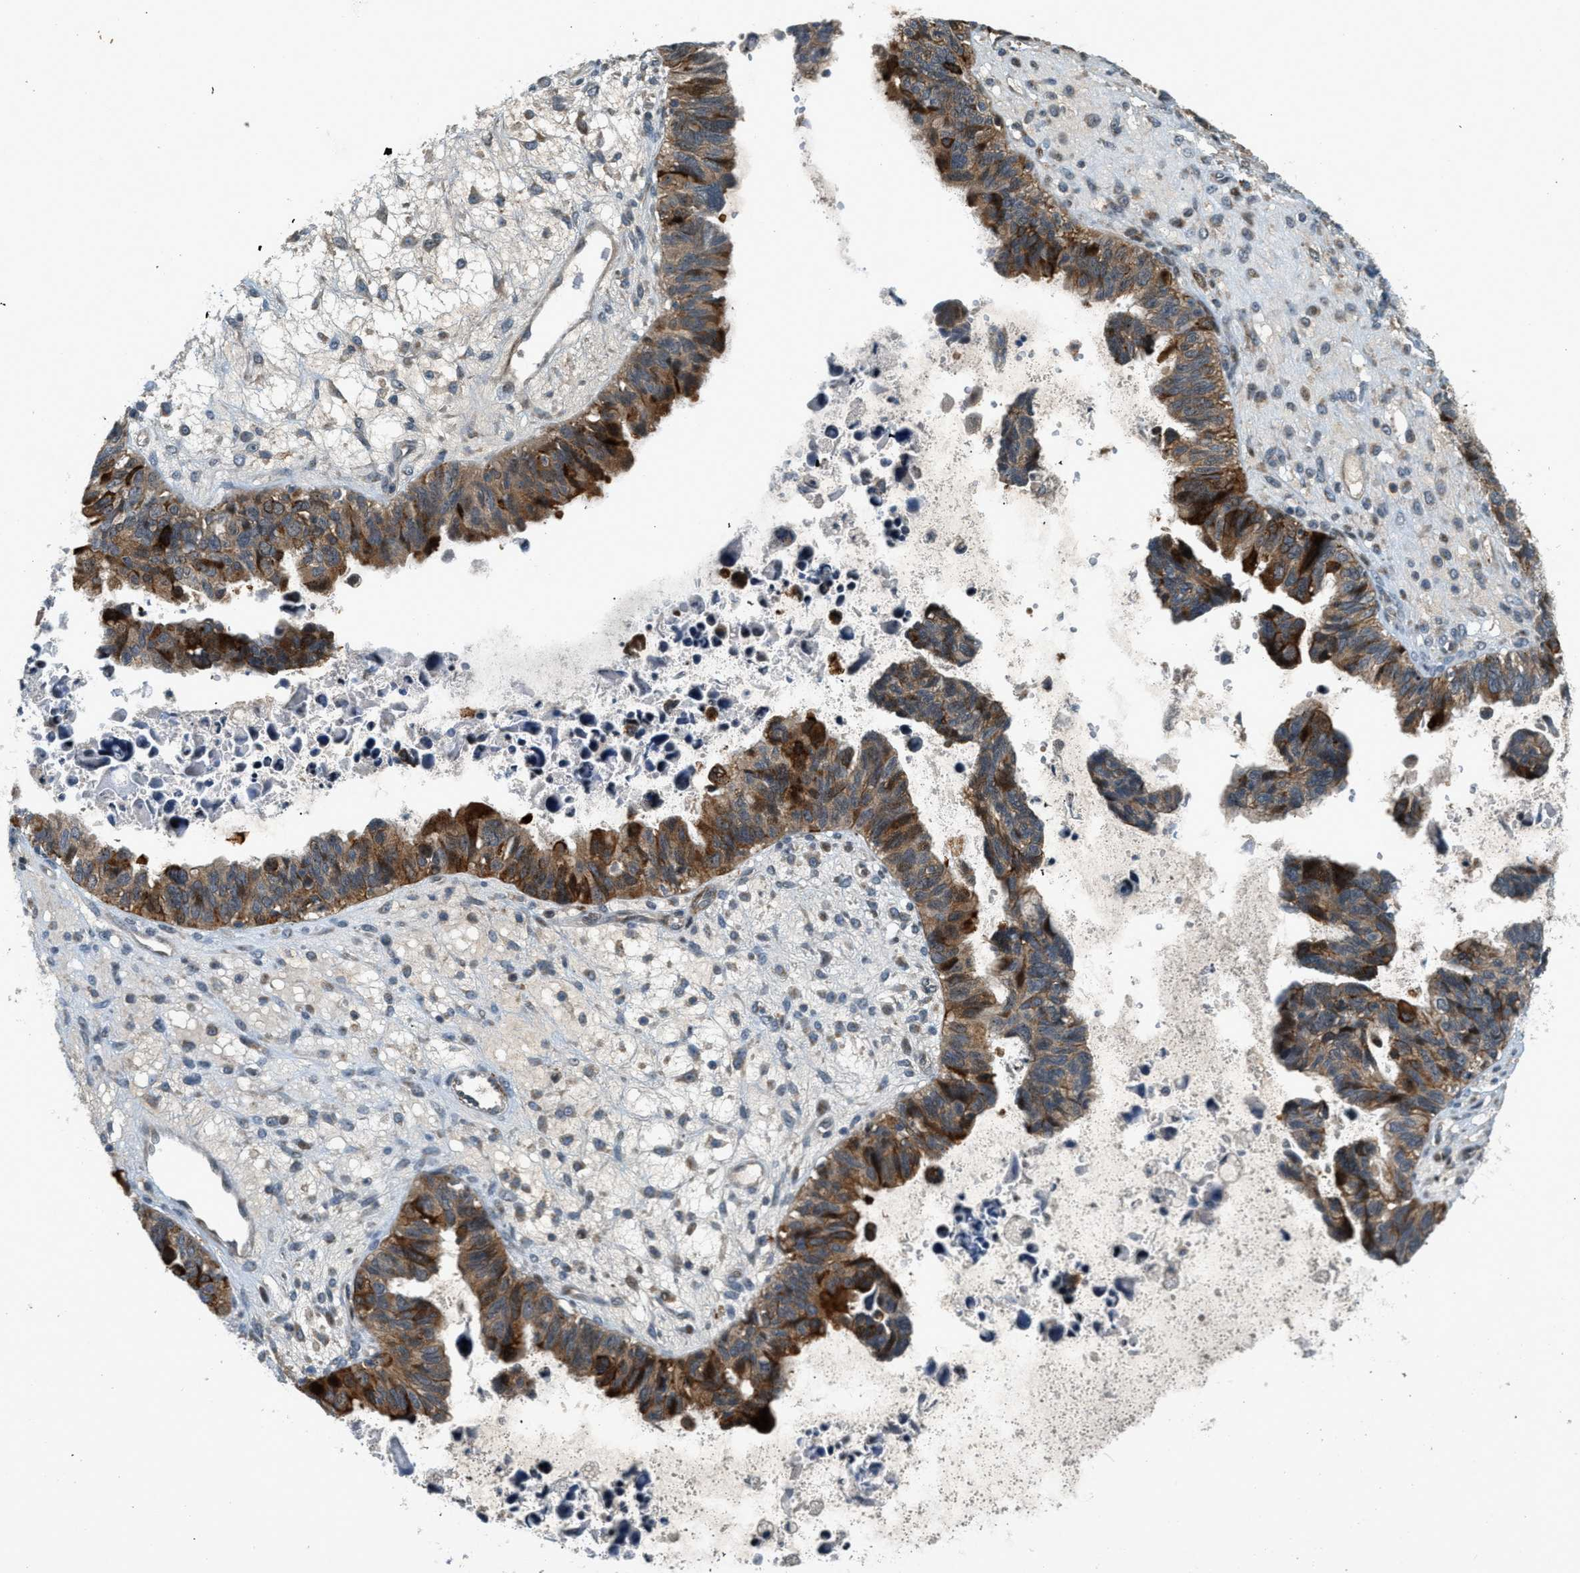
{"staining": {"intensity": "strong", "quantity": ">75%", "location": "cytoplasmic/membranous"}, "tissue": "ovarian cancer", "cell_type": "Tumor cells", "image_type": "cancer", "snomed": [{"axis": "morphology", "description": "Cystadenocarcinoma, serous, NOS"}, {"axis": "topography", "description": "Ovary"}], "caption": "Ovarian cancer (serous cystadenocarcinoma) was stained to show a protein in brown. There is high levels of strong cytoplasmic/membranous staining in approximately >75% of tumor cells.", "gene": "TRAPPC14", "patient": {"sex": "female", "age": 79}}